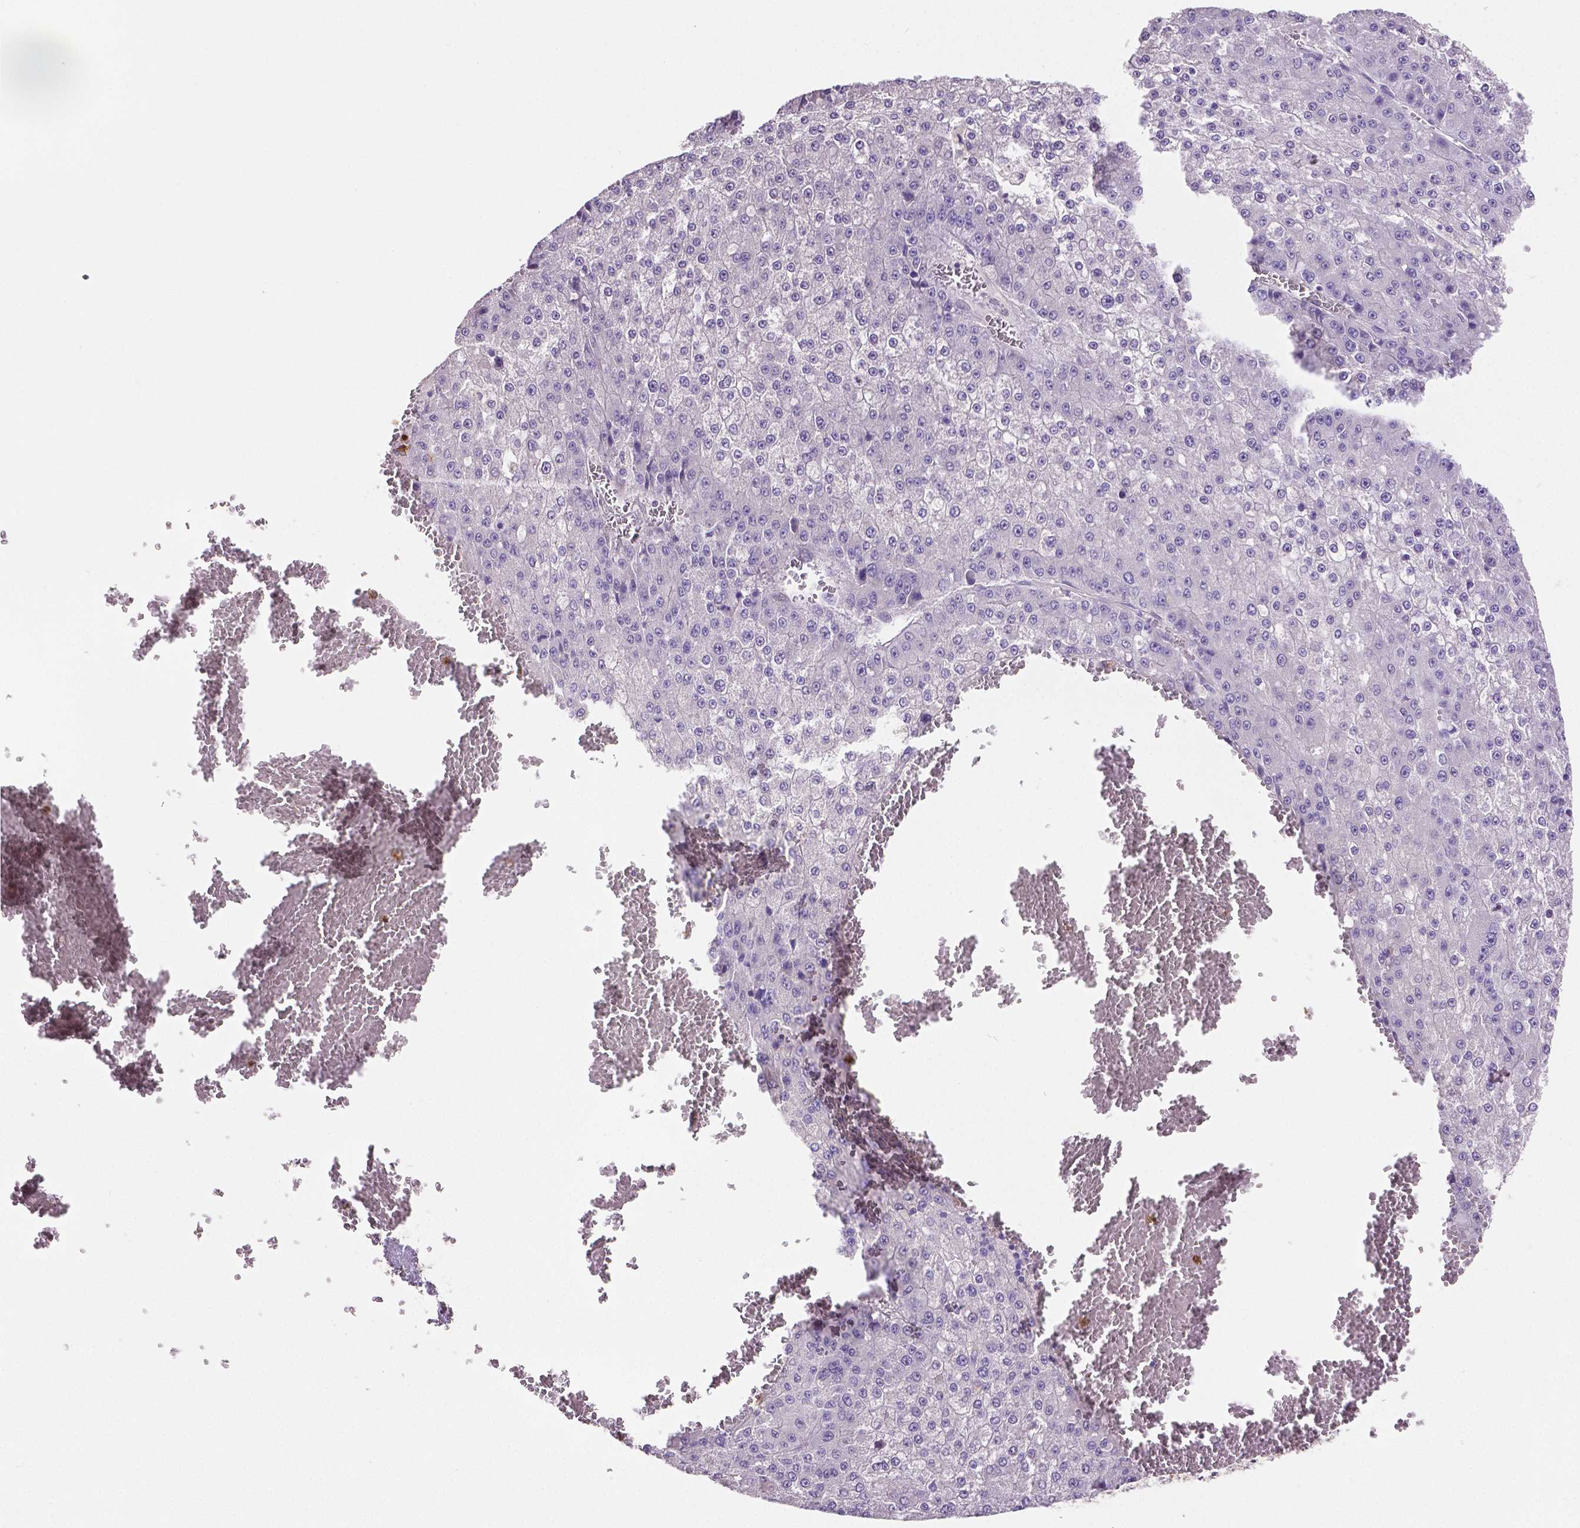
{"staining": {"intensity": "negative", "quantity": "none", "location": "none"}, "tissue": "liver cancer", "cell_type": "Tumor cells", "image_type": "cancer", "snomed": [{"axis": "morphology", "description": "Carcinoma, Hepatocellular, NOS"}, {"axis": "topography", "description": "Liver"}], "caption": "Immunohistochemistry of human liver cancer exhibits no expression in tumor cells.", "gene": "MMP9", "patient": {"sex": "female", "age": 73}}